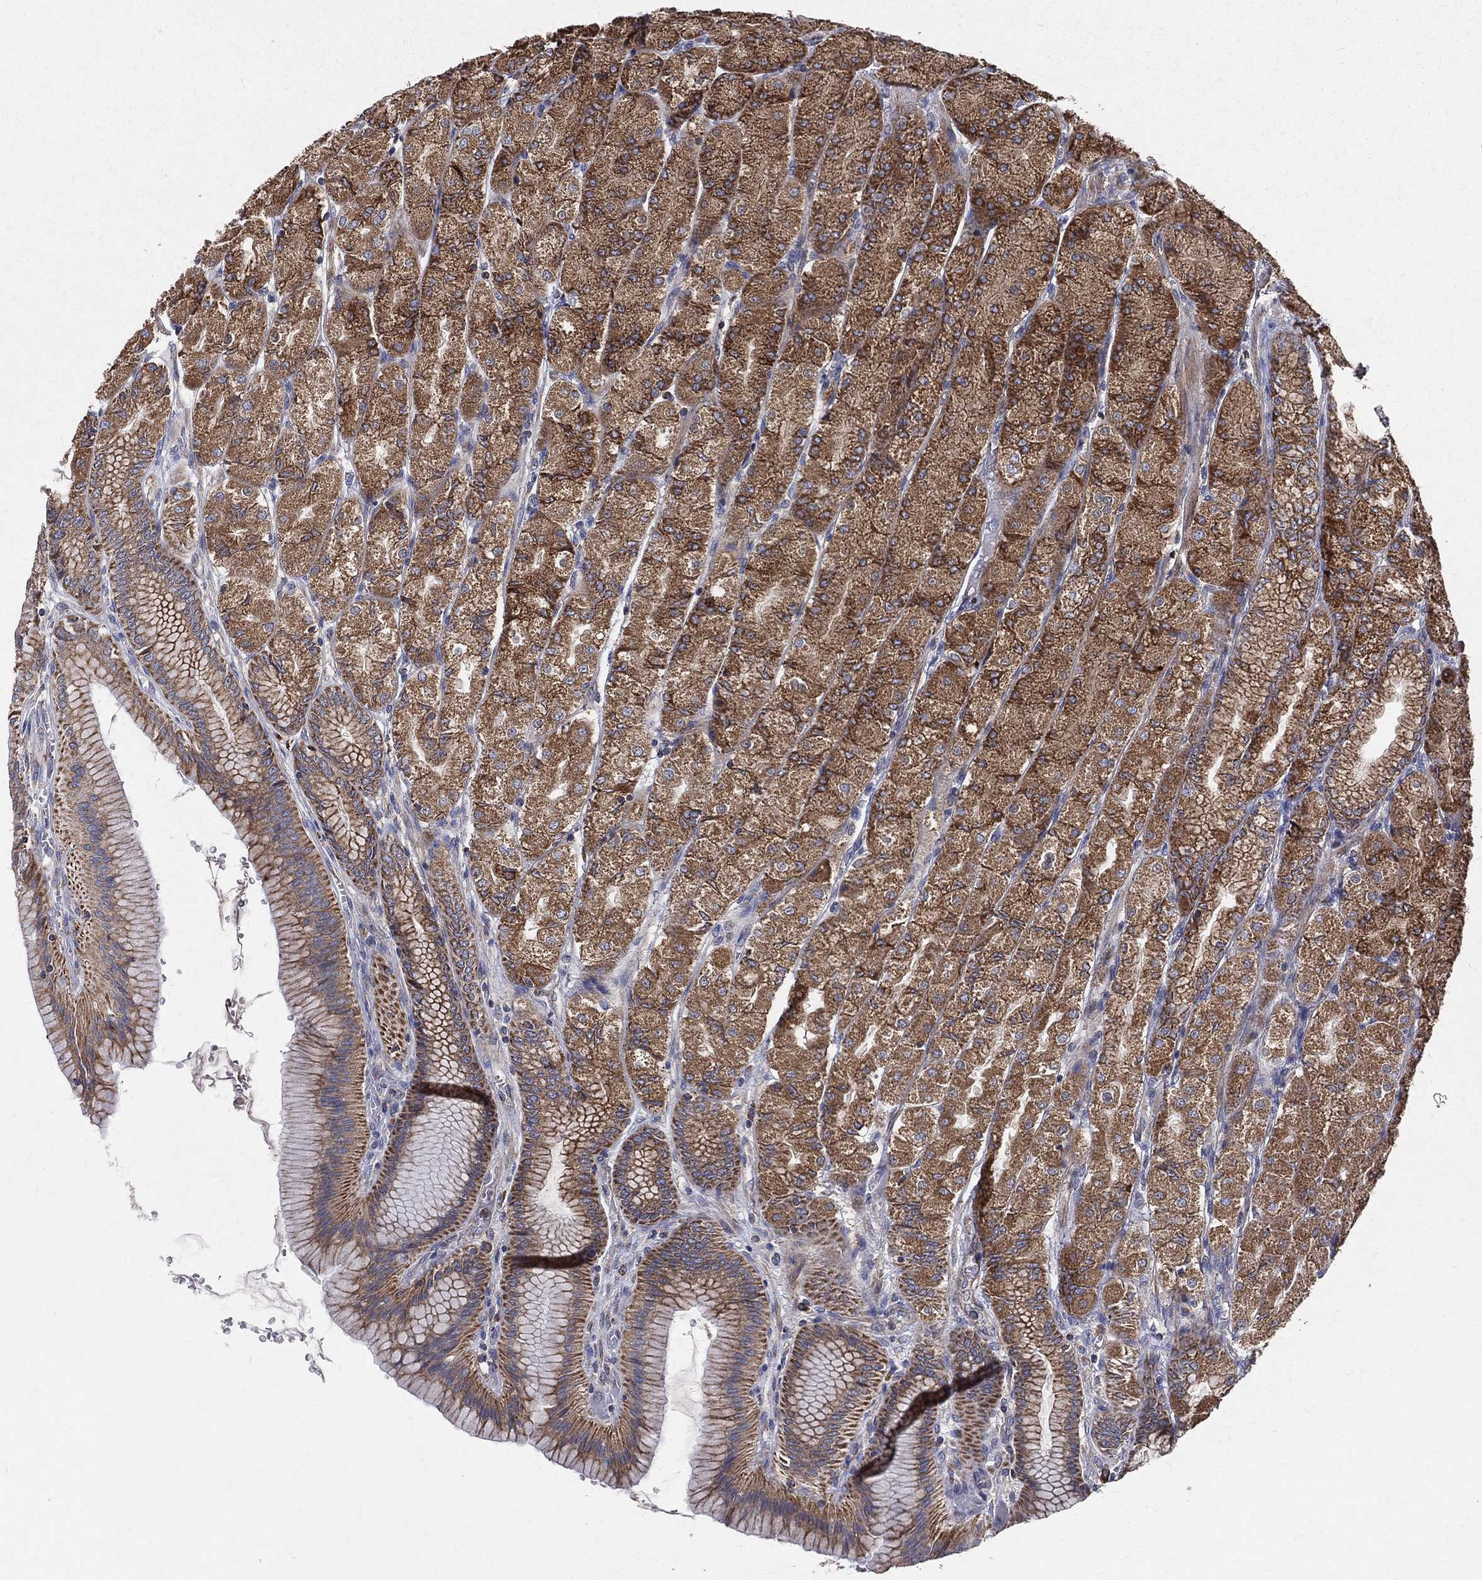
{"staining": {"intensity": "moderate", "quantity": ">75%", "location": "cytoplasmic/membranous"}, "tissue": "stomach", "cell_type": "Glandular cells", "image_type": "normal", "snomed": [{"axis": "morphology", "description": "Normal tissue, NOS"}, {"axis": "morphology", "description": "Adenocarcinoma, NOS"}, {"axis": "morphology", "description": "Adenocarcinoma, High grade"}, {"axis": "topography", "description": "Stomach, upper"}, {"axis": "topography", "description": "Stomach"}], "caption": "Immunohistochemical staining of unremarkable stomach exhibits >75% levels of moderate cytoplasmic/membranous protein staining in about >75% of glandular cells.", "gene": "MIX23", "patient": {"sex": "female", "age": 65}}